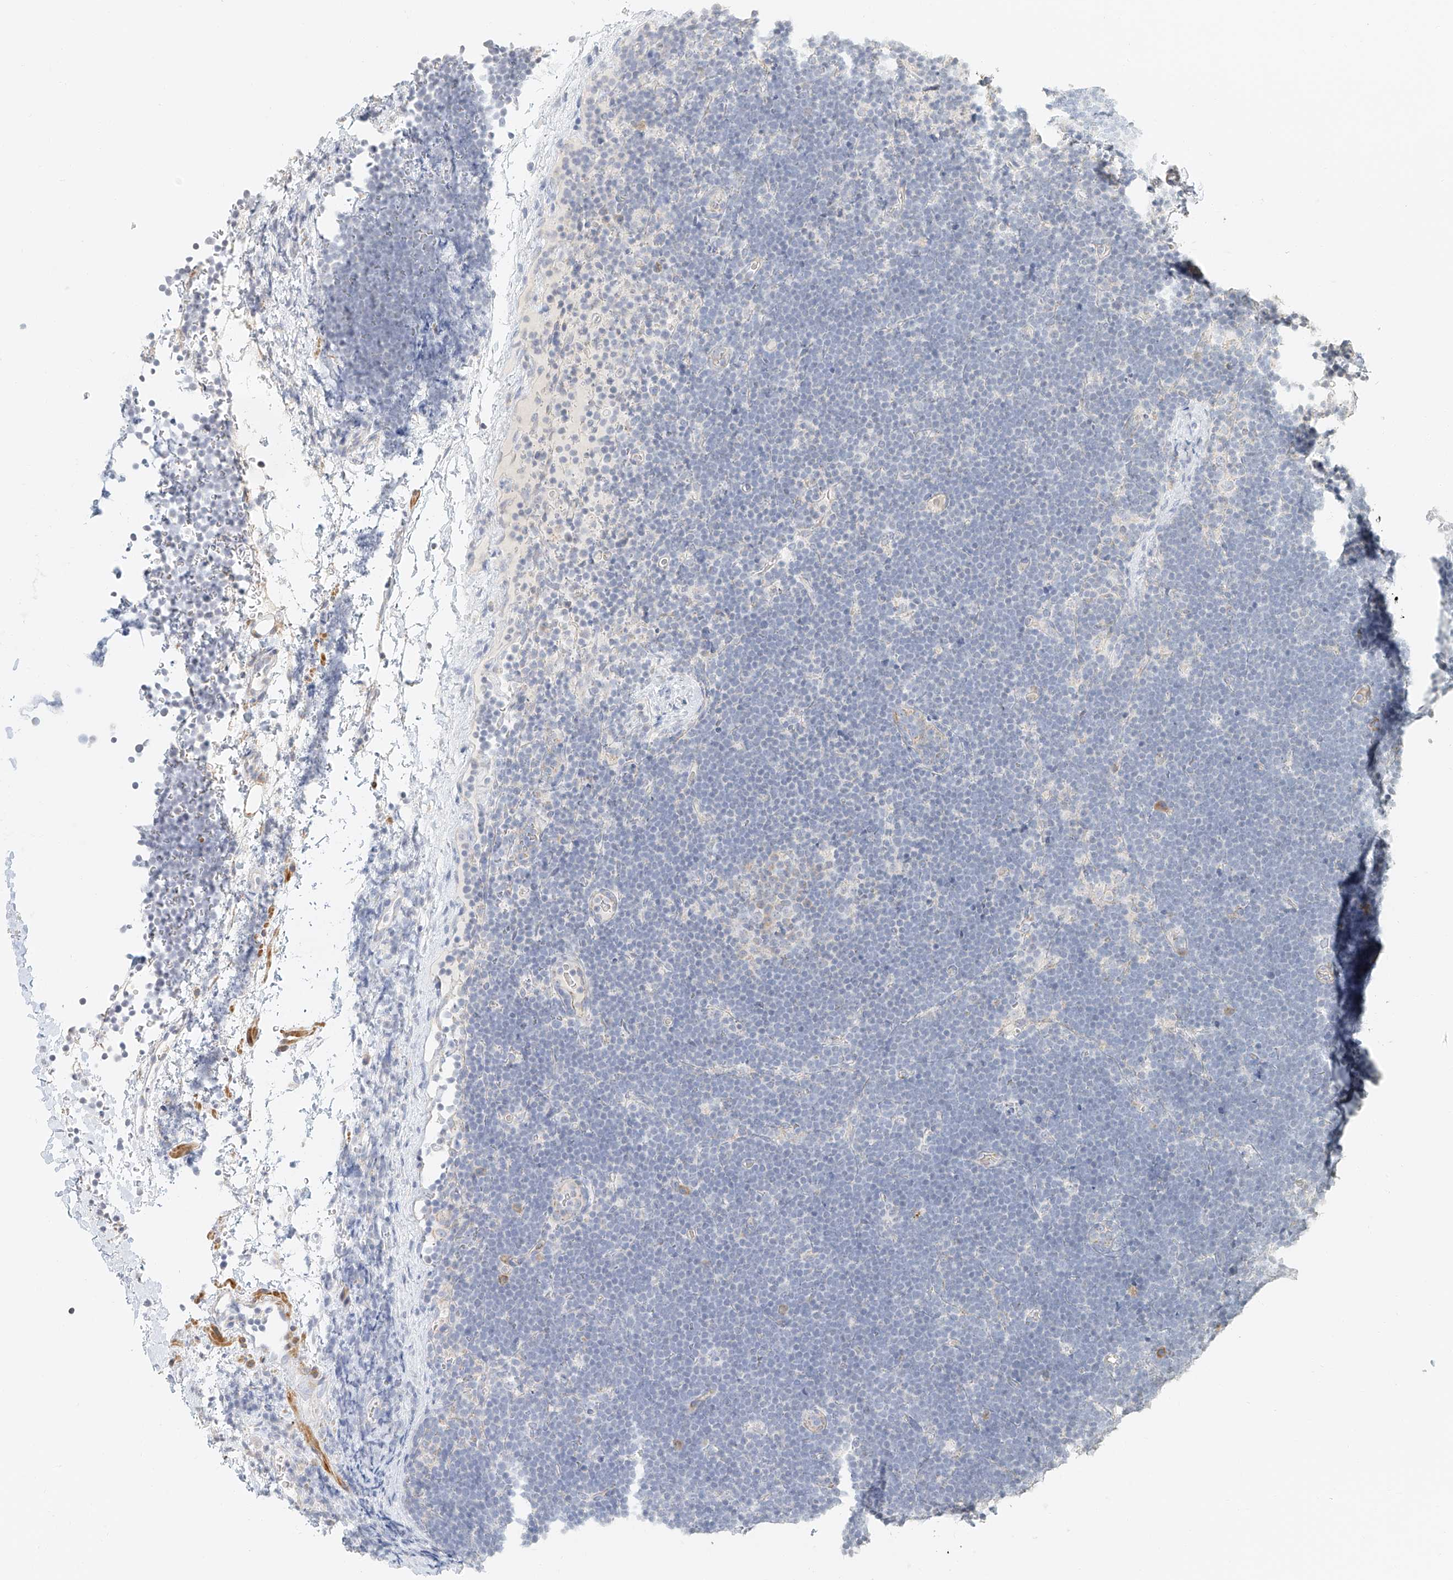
{"staining": {"intensity": "negative", "quantity": "none", "location": "none"}, "tissue": "lymphoma", "cell_type": "Tumor cells", "image_type": "cancer", "snomed": [{"axis": "morphology", "description": "Malignant lymphoma, non-Hodgkin's type, High grade"}, {"axis": "topography", "description": "Lymph node"}], "caption": "High magnification brightfield microscopy of lymphoma stained with DAB (3,3'-diaminobenzidine) (brown) and counterstained with hematoxylin (blue): tumor cells show no significant expression. (Stains: DAB (3,3'-diaminobenzidine) IHC with hematoxylin counter stain, Microscopy: brightfield microscopy at high magnification).", "gene": "CXorf58", "patient": {"sex": "male", "age": 13}}